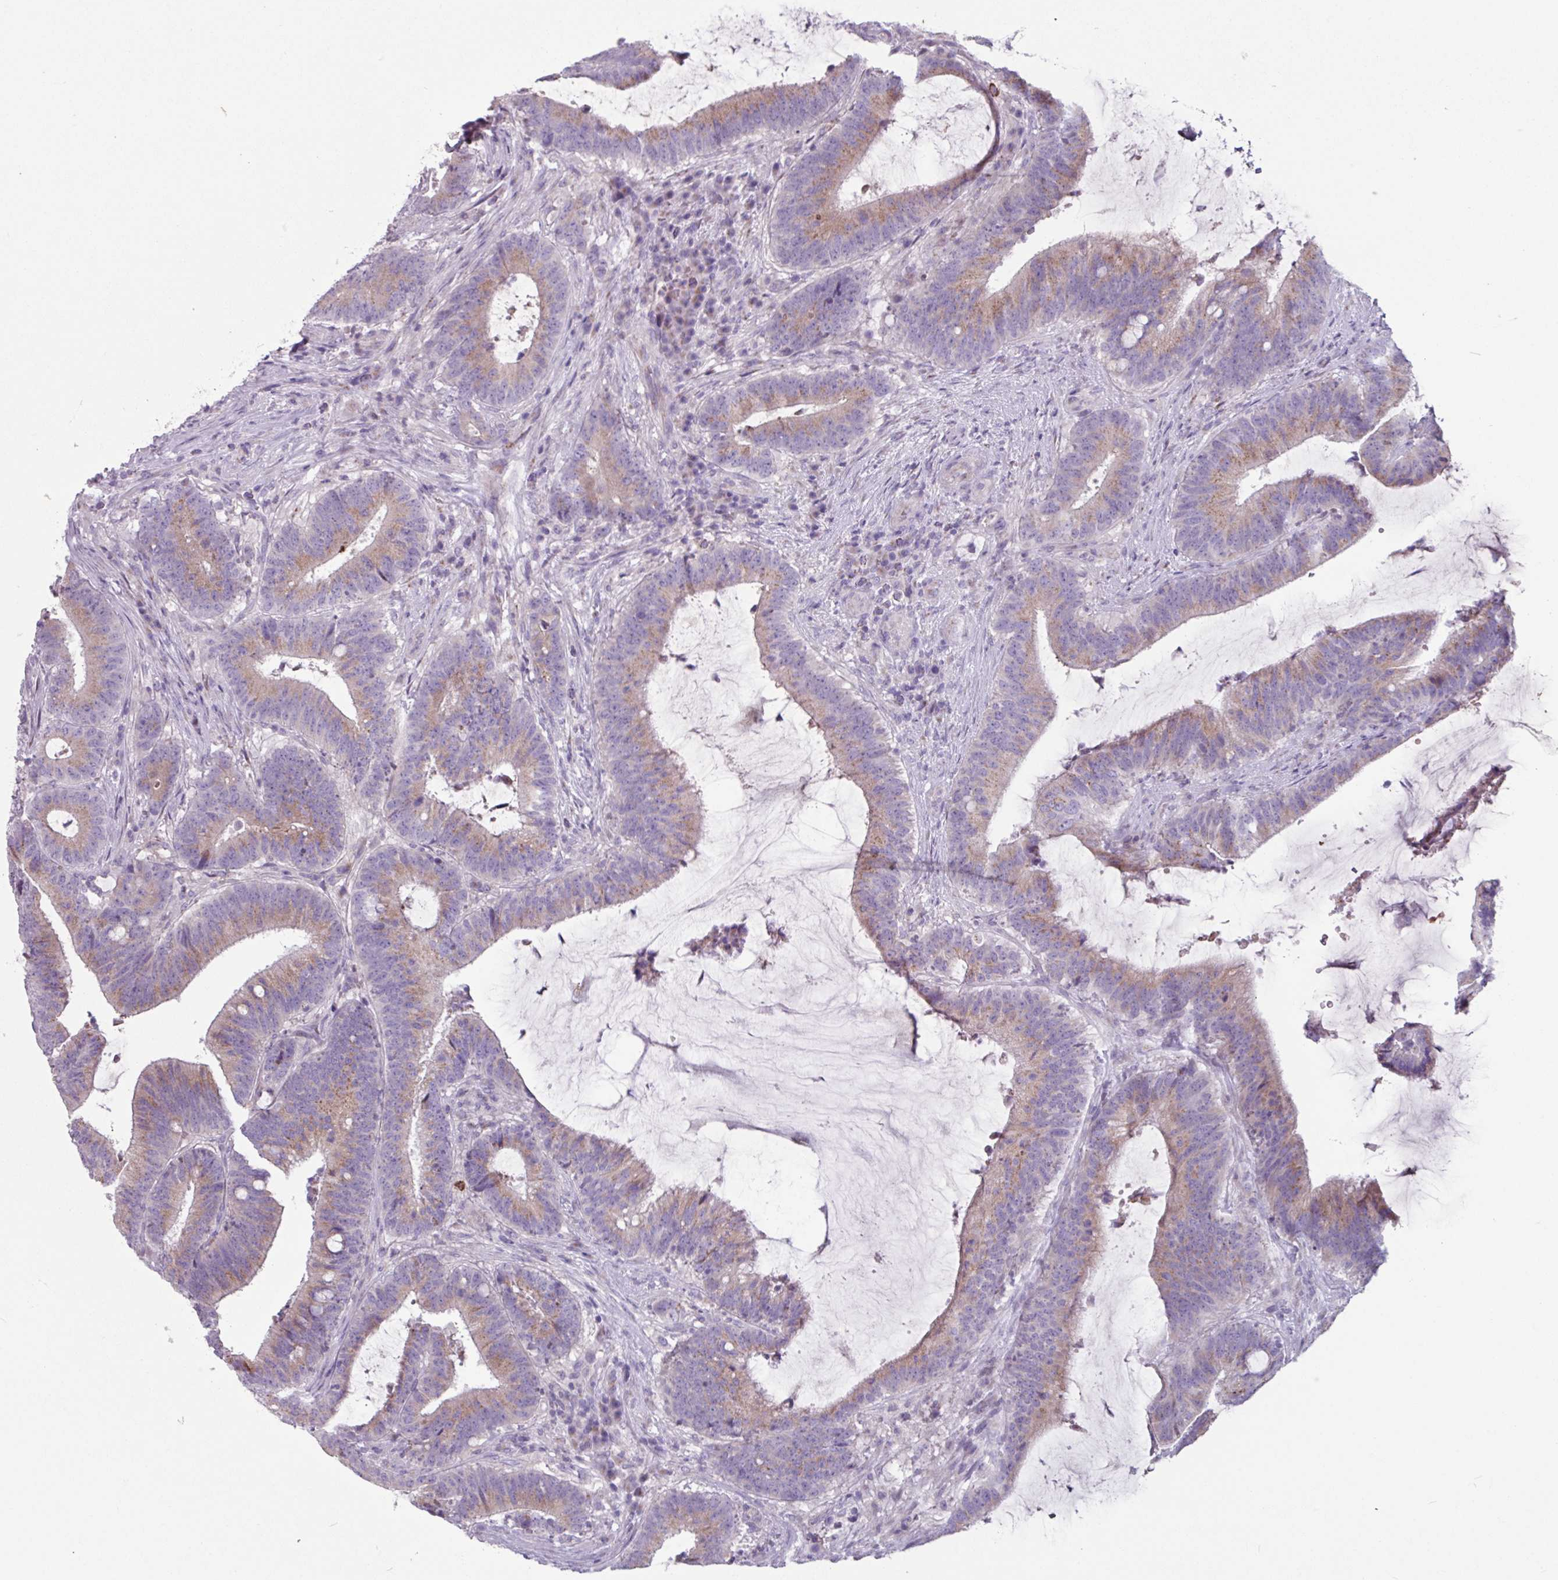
{"staining": {"intensity": "moderate", "quantity": ">75%", "location": "cytoplasmic/membranous"}, "tissue": "colorectal cancer", "cell_type": "Tumor cells", "image_type": "cancer", "snomed": [{"axis": "morphology", "description": "Adenocarcinoma, NOS"}, {"axis": "topography", "description": "Colon"}], "caption": "About >75% of tumor cells in human adenocarcinoma (colorectal) demonstrate moderate cytoplasmic/membranous protein positivity as visualized by brown immunohistochemical staining.", "gene": "ADGRE1", "patient": {"sex": "female", "age": 43}}